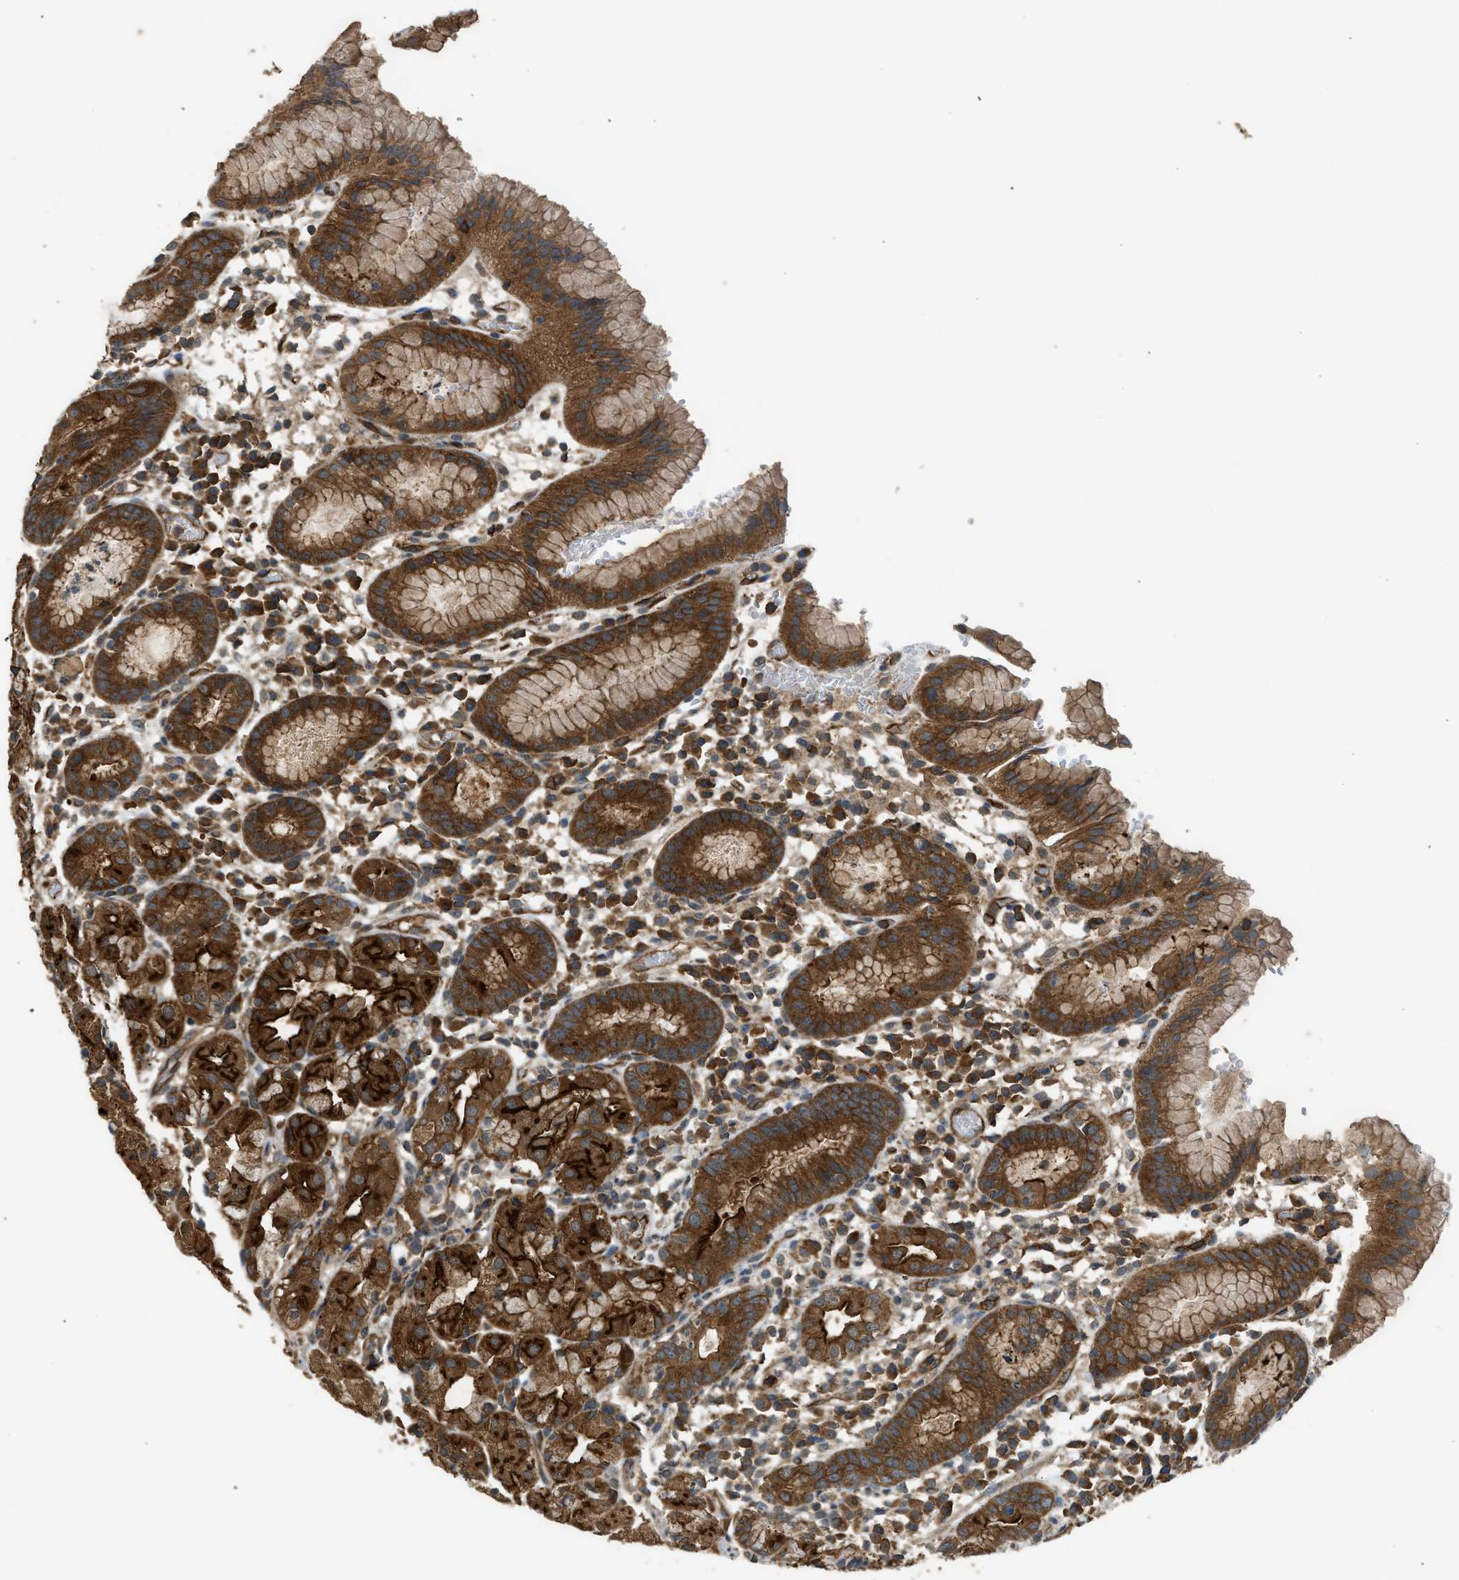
{"staining": {"intensity": "strong", "quantity": ">75%", "location": "cytoplasmic/membranous"}, "tissue": "stomach", "cell_type": "Glandular cells", "image_type": "normal", "snomed": [{"axis": "morphology", "description": "Normal tissue, NOS"}, {"axis": "topography", "description": "Stomach"}, {"axis": "topography", "description": "Stomach, lower"}], "caption": "A high-resolution image shows IHC staining of unremarkable stomach, which reveals strong cytoplasmic/membranous expression in about >75% of glandular cells.", "gene": "HIP1R", "patient": {"sex": "female", "age": 75}}